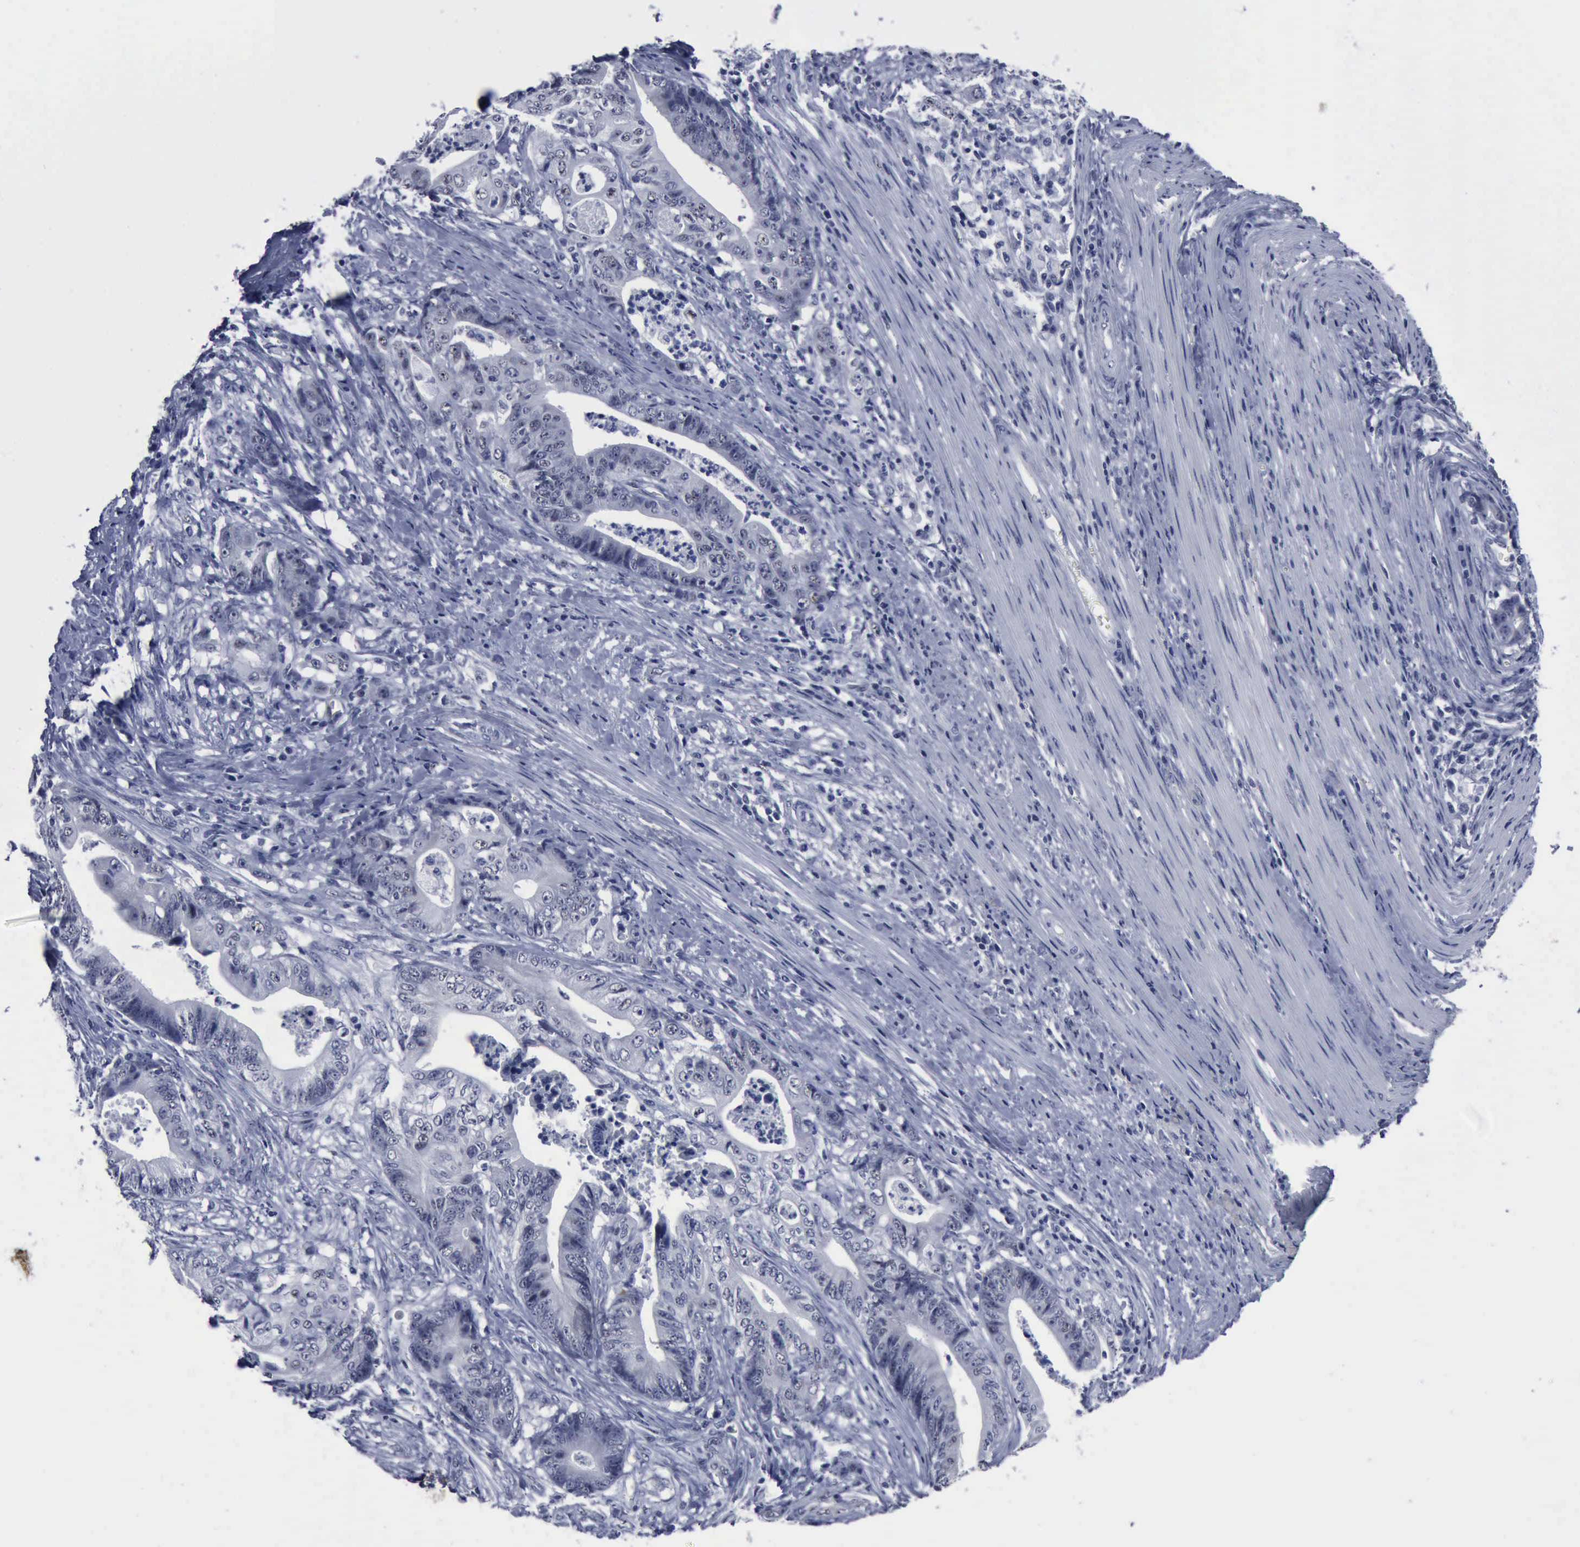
{"staining": {"intensity": "negative", "quantity": "none", "location": "none"}, "tissue": "stomach cancer", "cell_type": "Tumor cells", "image_type": "cancer", "snomed": [{"axis": "morphology", "description": "Adenocarcinoma, NOS"}, {"axis": "topography", "description": "Stomach, lower"}], "caption": "The IHC image has no significant expression in tumor cells of stomach cancer tissue.", "gene": "BRD1", "patient": {"sex": "female", "age": 86}}